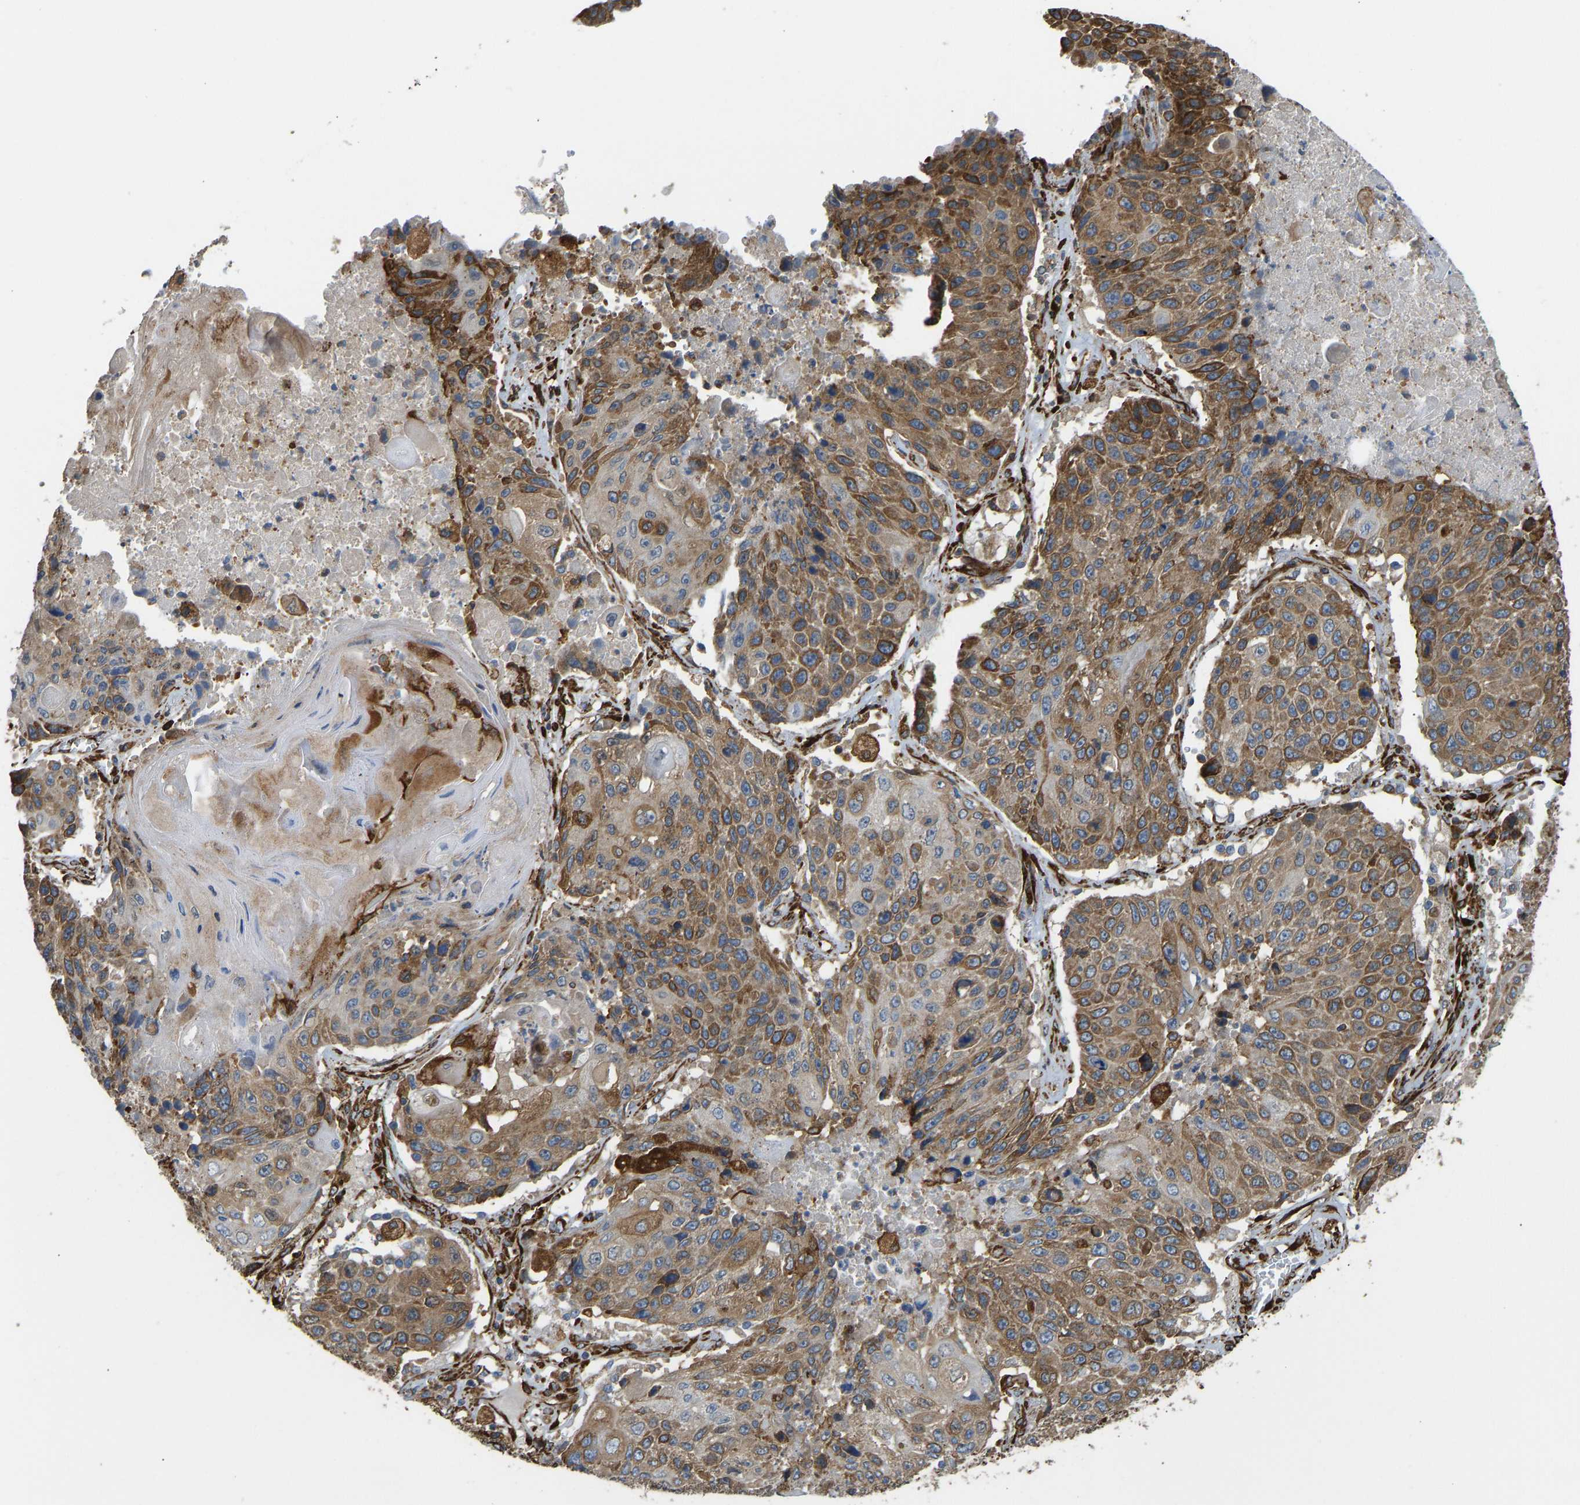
{"staining": {"intensity": "moderate", "quantity": ">75%", "location": "cytoplasmic/membranous"}, "tissue": "lung cancer", "cell_type": "Tumor cells", "image_type": "cancer", "snomed": [{"axis": "morphology", "description": "Squamous cell carcinoma, NOS"}, {"axis": "topography", "description": "Lung"}], "caption": "Immunohistochemistry (IHC) of lung squamous cell carcinoma reveals medium levels of moderate cytoplasmic/membranous staining in approximately >75% of tumor cells. (DAB = brown stain, brightfield microscopy at high magnification).", "gene": "BEX3", "patient": {"sex": "male", "age": 61}}